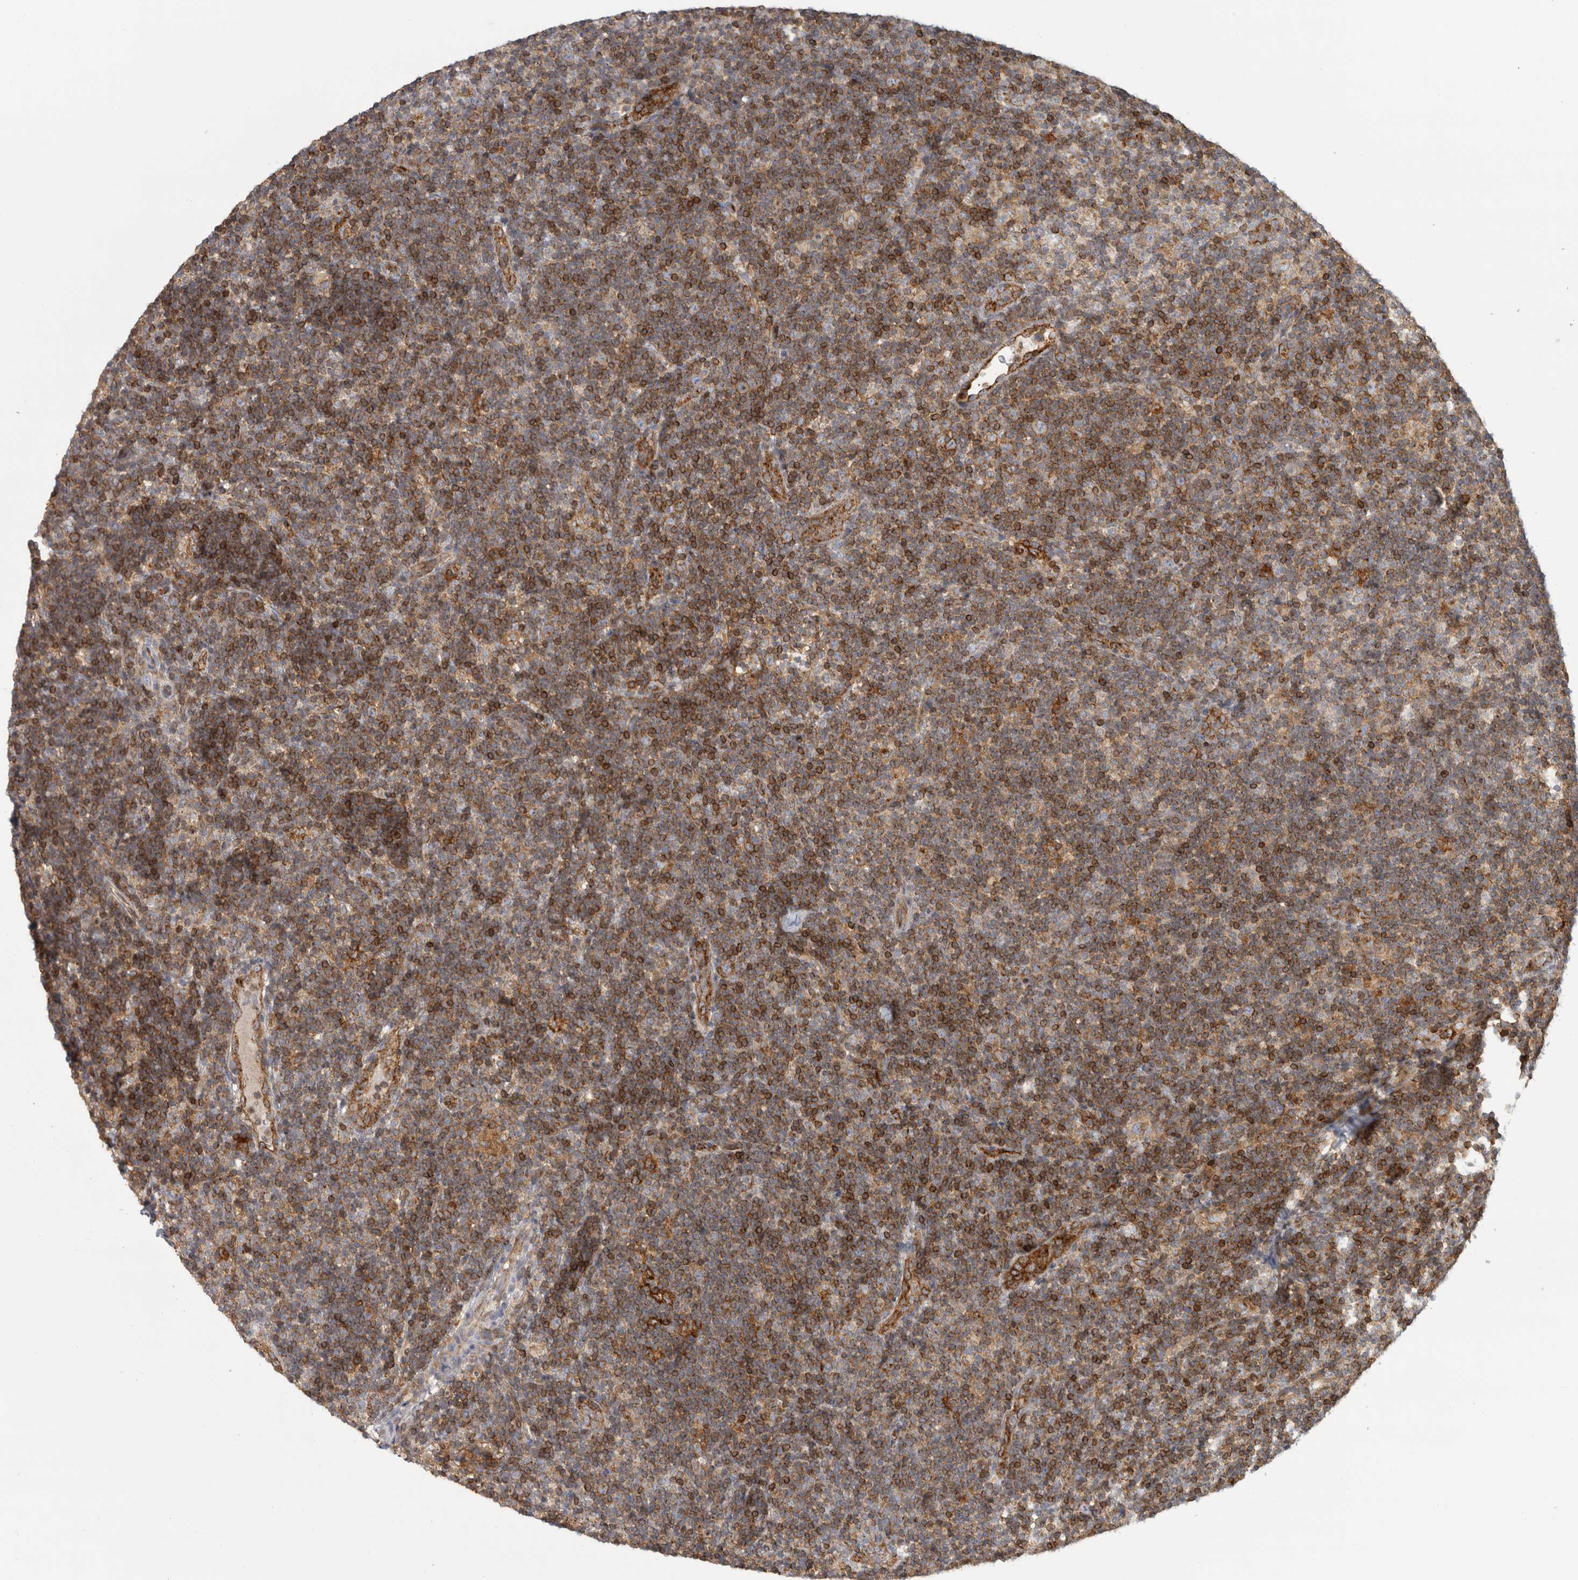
{"staining": {"intensity": "moderate", "quantity": ">75%", "location": "cytoplasmic/membranous"}, "tissue": "lymph node", "cell_type": "Germinal center cells", "image_type": "normal", "snomed": [{"axis": "morphology", "description": "Normal tissue, NOS"}, {"axis": "topography", "description": "Lymph node"}], "caption": "This is a histology image of immunohistochemistry staining of benign lymph node, which shows moderate positivity in the cytoplasmic/membranous of germinal center cells.", "gene": "HLA", "patient": {"sex": "female", "age": 22}}